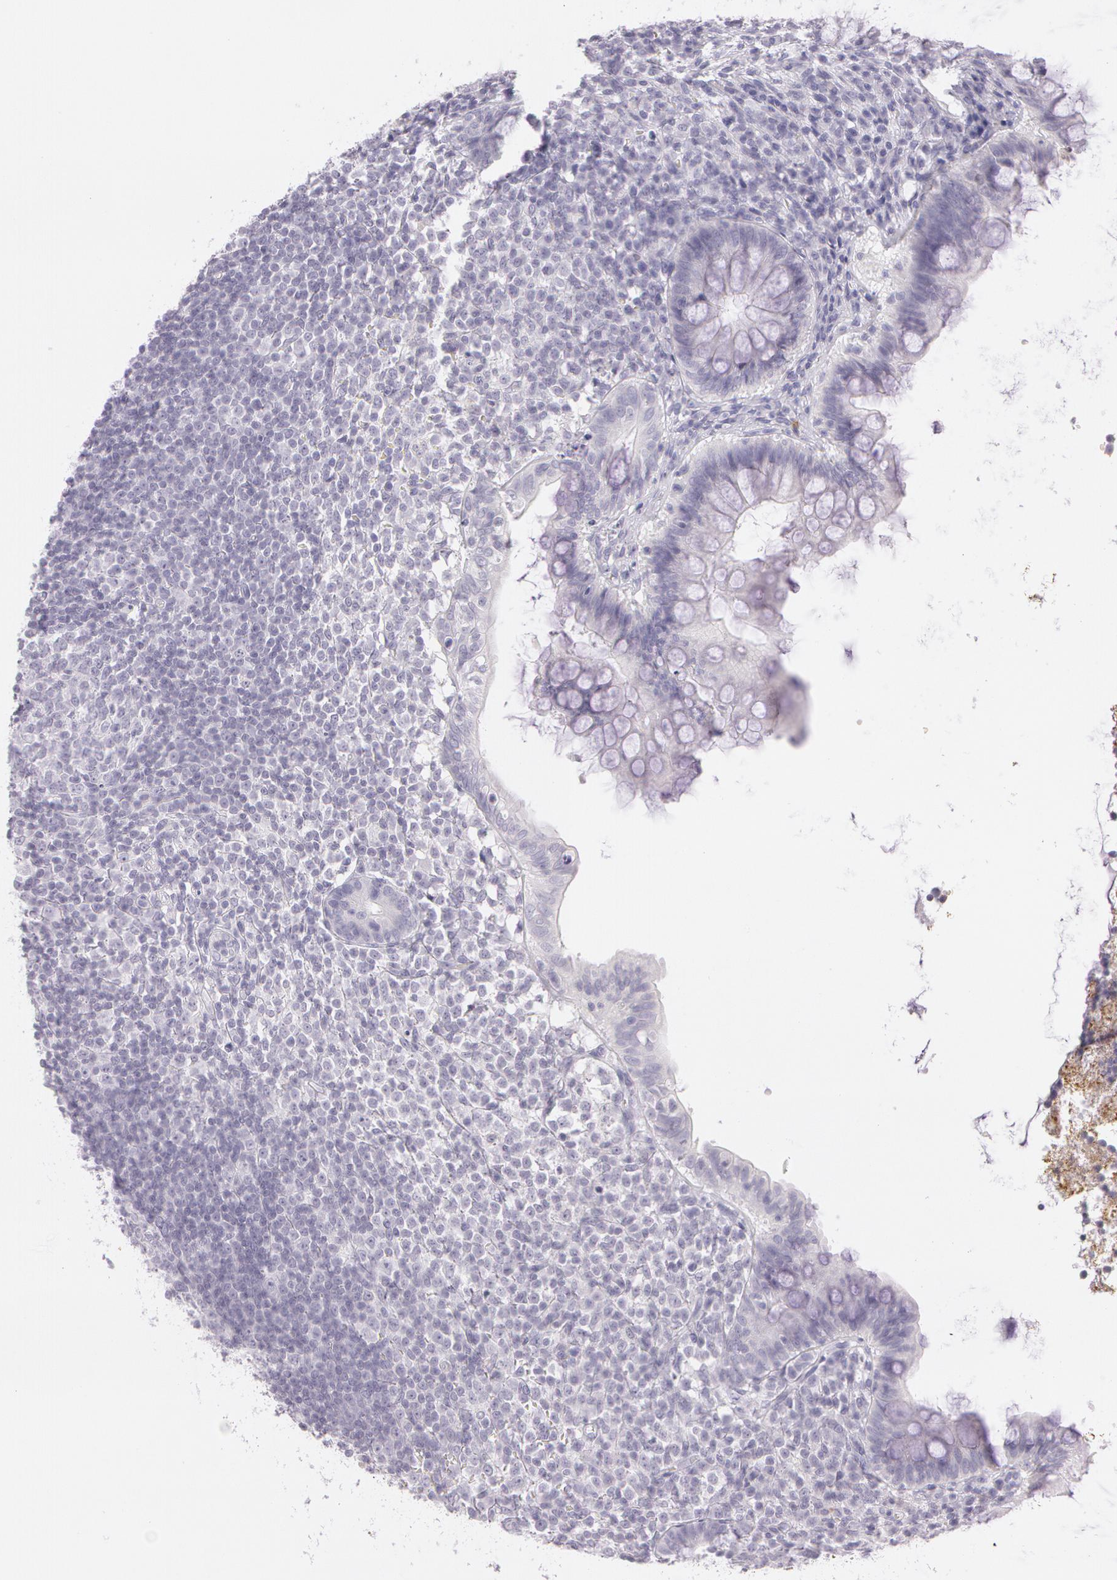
{"staining": {"intensity": "negative", "quantity": "none", "location": "none"}, "tissue": "appendix", "cell_type": "Glandular cells", "image_type": "normal", "snomed": [{"axis": "morphology", "description": "Normal tissue, NOS"}, {"axis": "topography", "description": "Appendix"}], "caption": "This is an immunohistochemistry image of benign human appendix. There is no staining in glandular cells.", "gene": "OTC", "patient": {"sex": "female", "age": 66}}